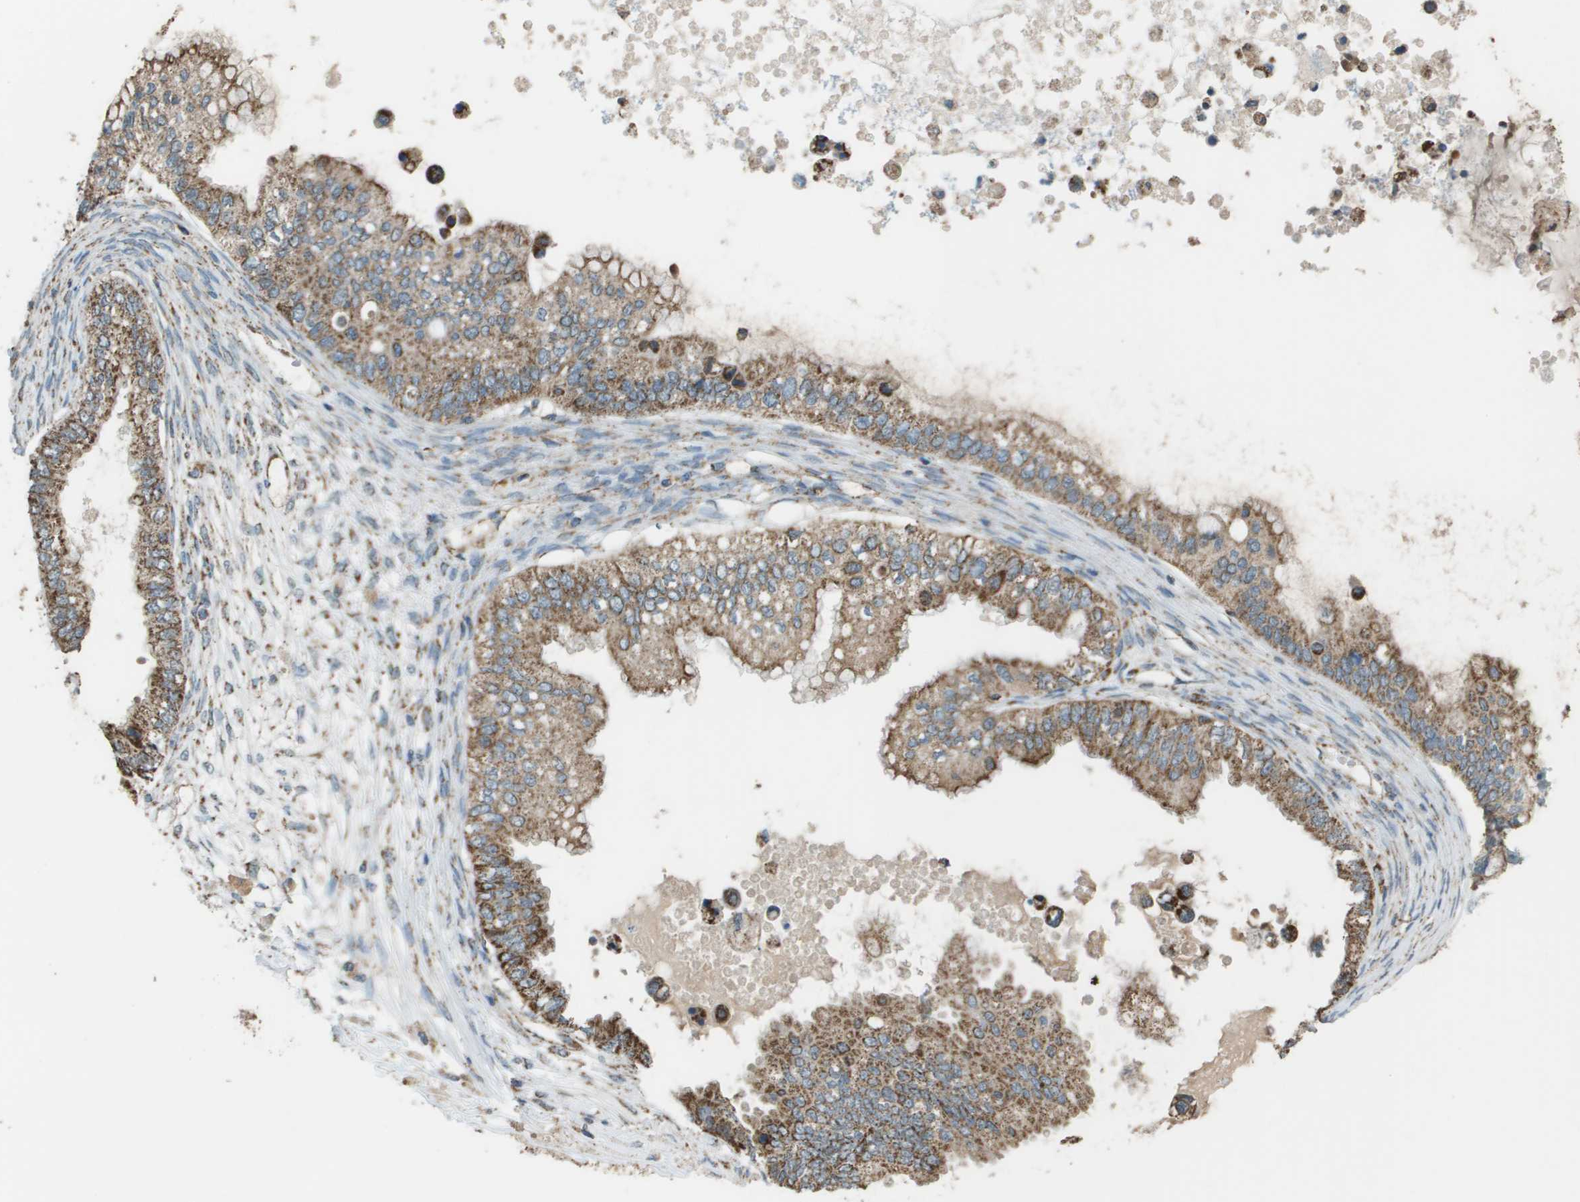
{"staining": {"intensity": "moderate", "quantity": ">75%", "location": "cytoplasmic/membranous"}, "tissue": "ovarian cancer", "cell_type": "Tumor cells", "image_type": "cancer", "snomed": [{"axis": "morphology", "description": "Cystadenocarcinoma, mucinous, NOS"}, {"axis": "topography", "description": "Ovary"}], "caption": "Immunohistochemical staining of human ovarian cancer reveals medium levels of moderate cytoplasmic/membranous protein expression in about >75% of tumor cells.", "gene": "FH", "patient": {"sex": "female", "age": 80}}